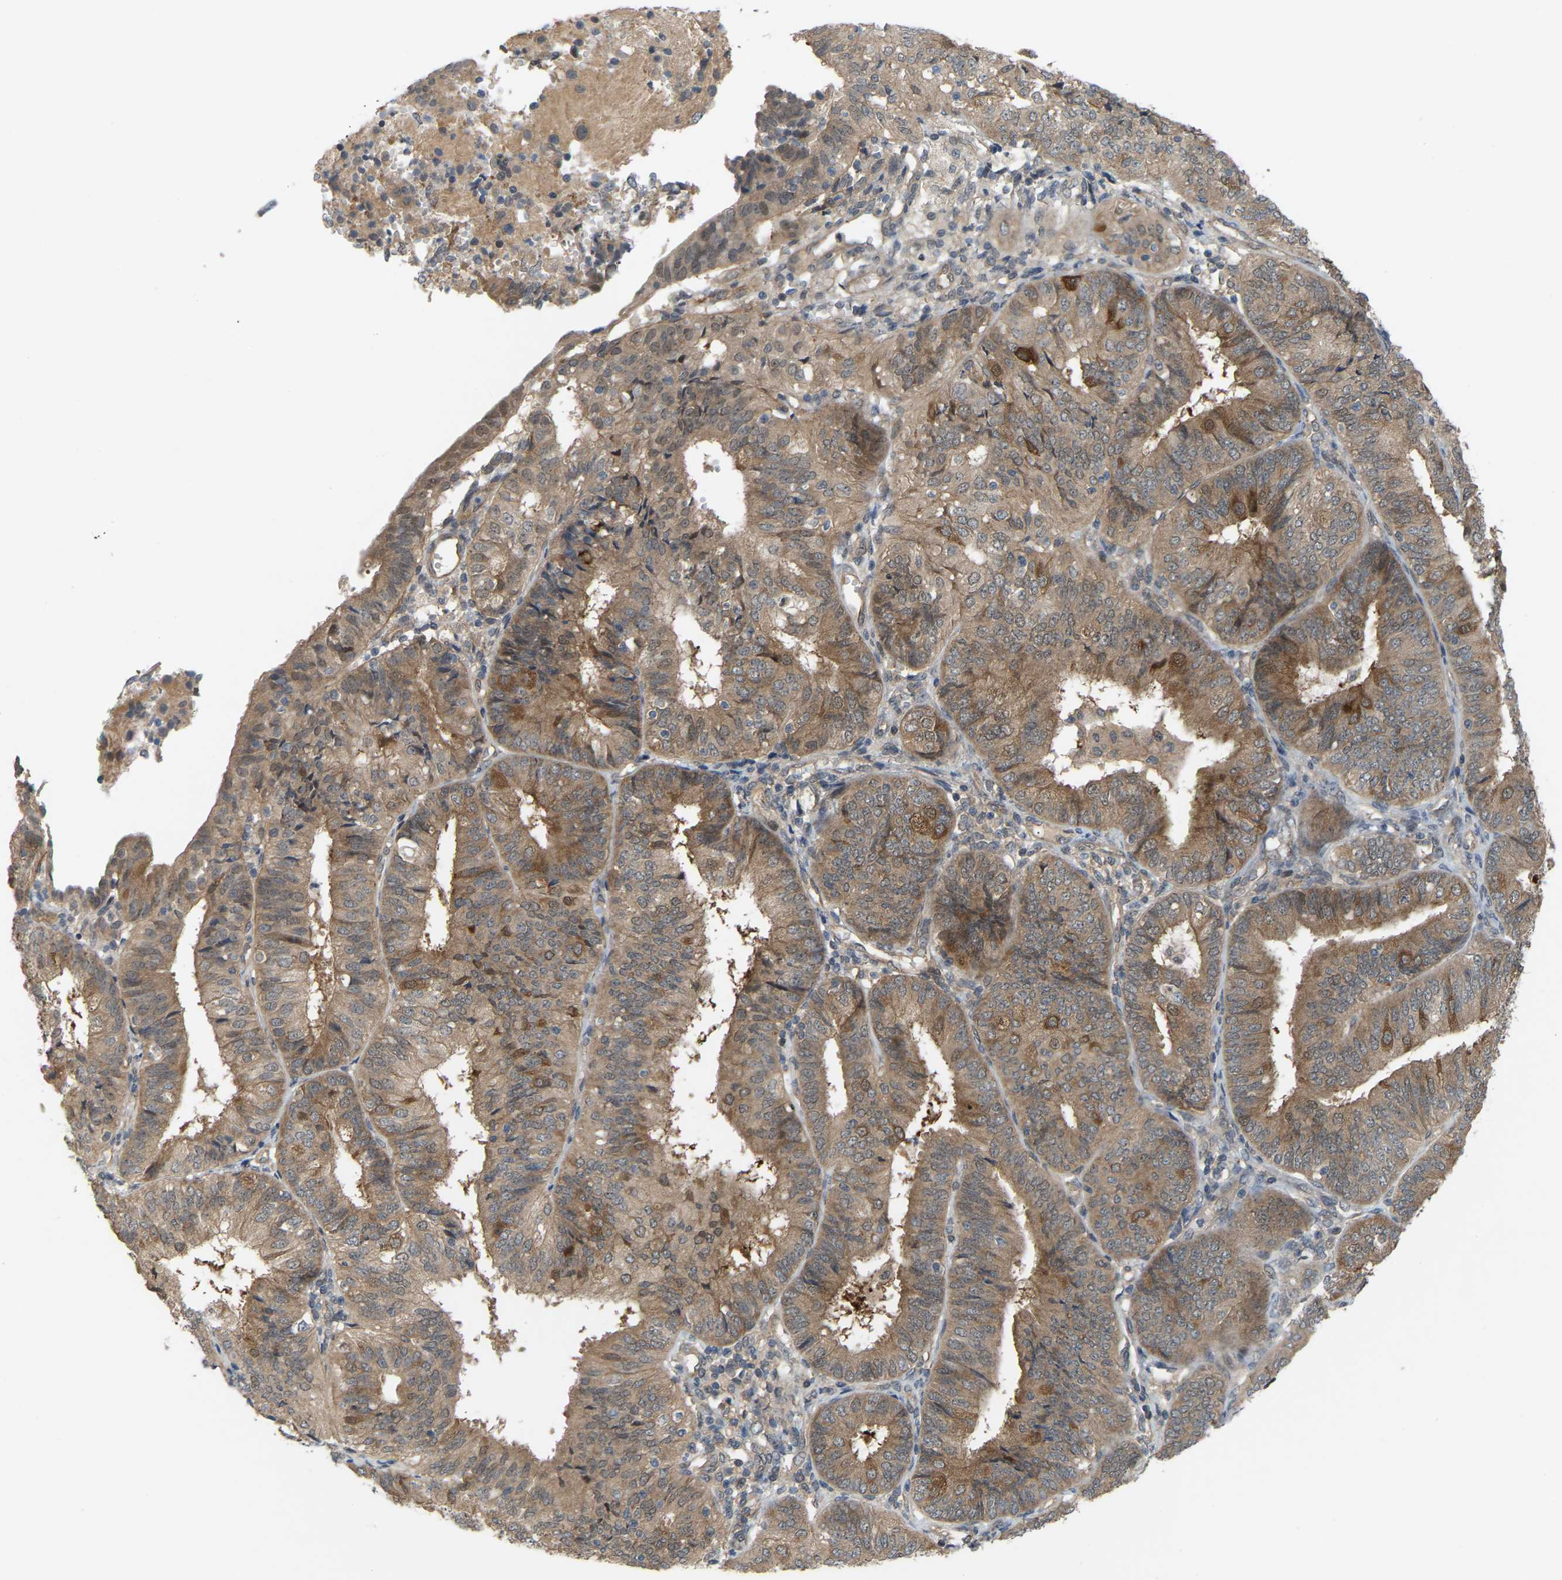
{"staining": {"intensity": "moderate", "quantity": ">75%", "location": "cytoplasmic/membranous"}, "tissue": "endometrial cancer", "cell_type": "Tumor cells", "image_type": "cancer", "snomed": [{"axis": "morphology", "description": "Adenocarcinoma, NOS"}, {"axis": "topography", "description": "Endometrium"}], "caption": "Endometrial cancer (adenocarcinoma) stained for a protein shows moderate cytoplasmic/membranous positivity in tumor cells.", "gene": "CROT", "patient": {"sex": "female", "age": 58}}